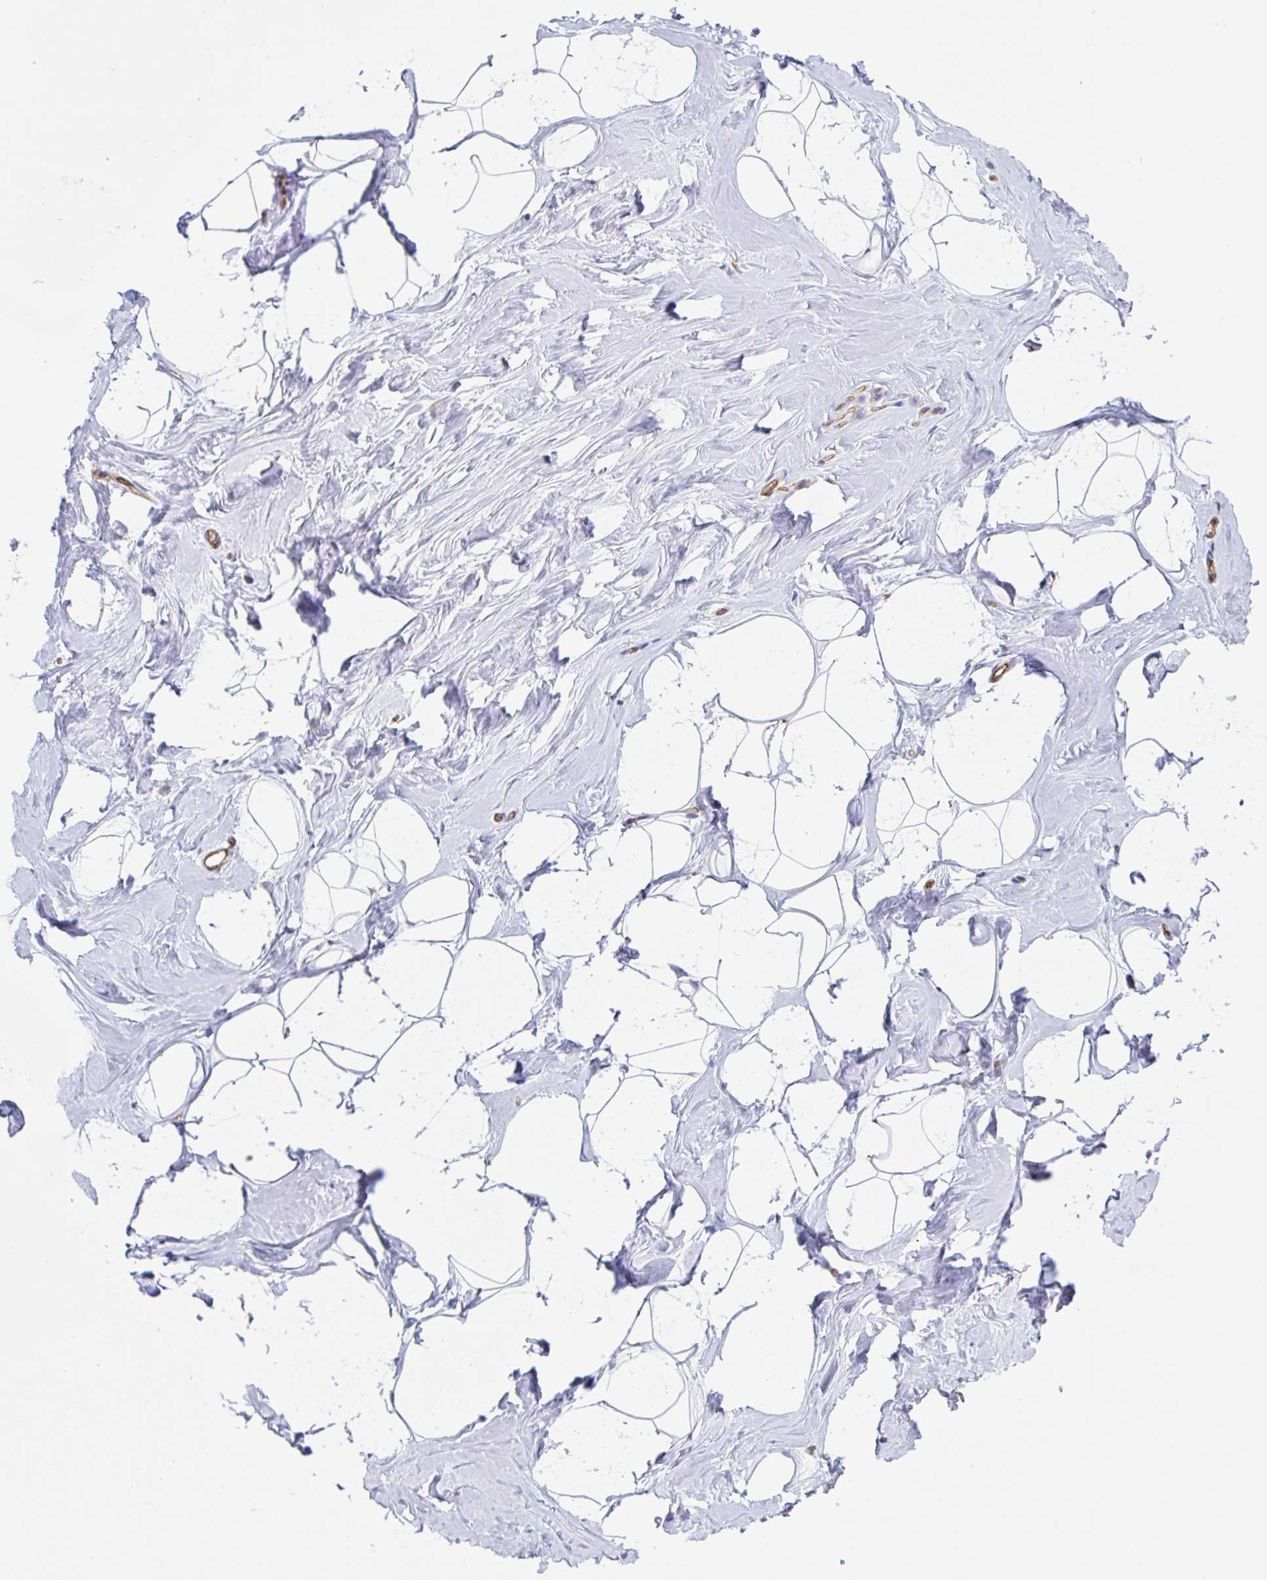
{"staining": {"intensity": "negative", "quantity": "none", "location": "none"}, "tissue": "breast", "cell_type": "Adipocytes", "image_type": "normal", "snomed": [{"axis": "morphology", "description": "Normal tissue, NOS"}, {"axis": "topography", "description": "Breast"}], "caption": "IHC of unremarkable human breast displays no positivity in adipocytes. (Immunohistochemistry, brightfield microscopy, high magnification).", "gene": "EHD4", "patient": {"sex": "female", "age": 32}}